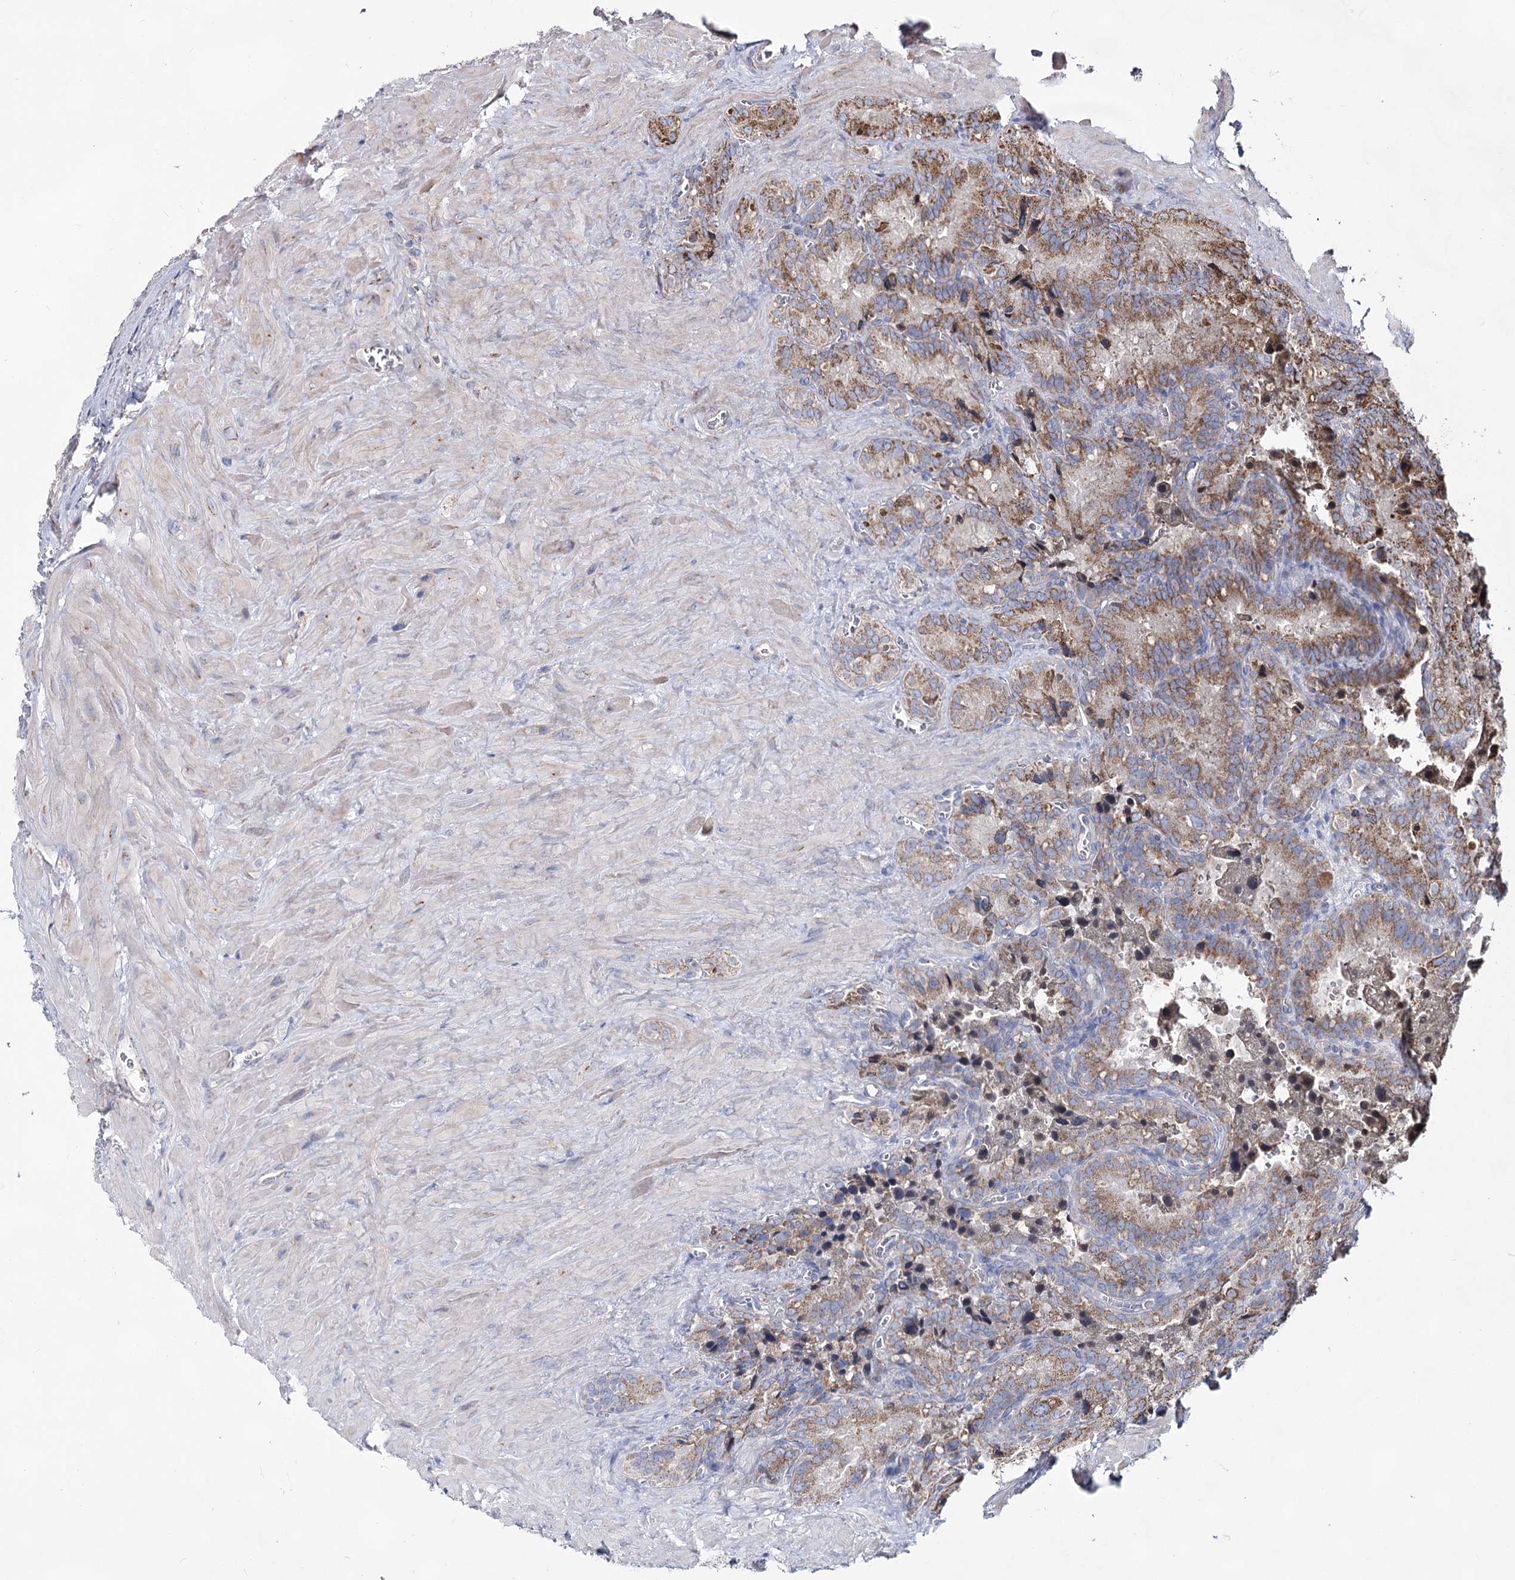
{"staining": {"intensity": "moderate", "quantity": "25%-75%", "location": "cytoplasmic/membranous"}, "tissue": "seminal vesicle", "cell_type": "Glandular cells", "image_type": "normal", "snomed": [{"axis": "morphology", "description": "Normal tissue, NOS"}, {"axis": "topography", "description": "Seminal veicle"}], "caption": "Immunohistochemical staining of benign seminal vesicle shows moderate cytoplasmic/membranous protein staining in approximately 25%-75% of glandular cells. The staining is performed using DAB (3,3'-diaminobenzidine) brown chromogen to label protein expression. The nuclei are counter-stained blue using hematoxylin.", "gene": "CCDC73", "patient": {"sex": "male", "age": 62}}